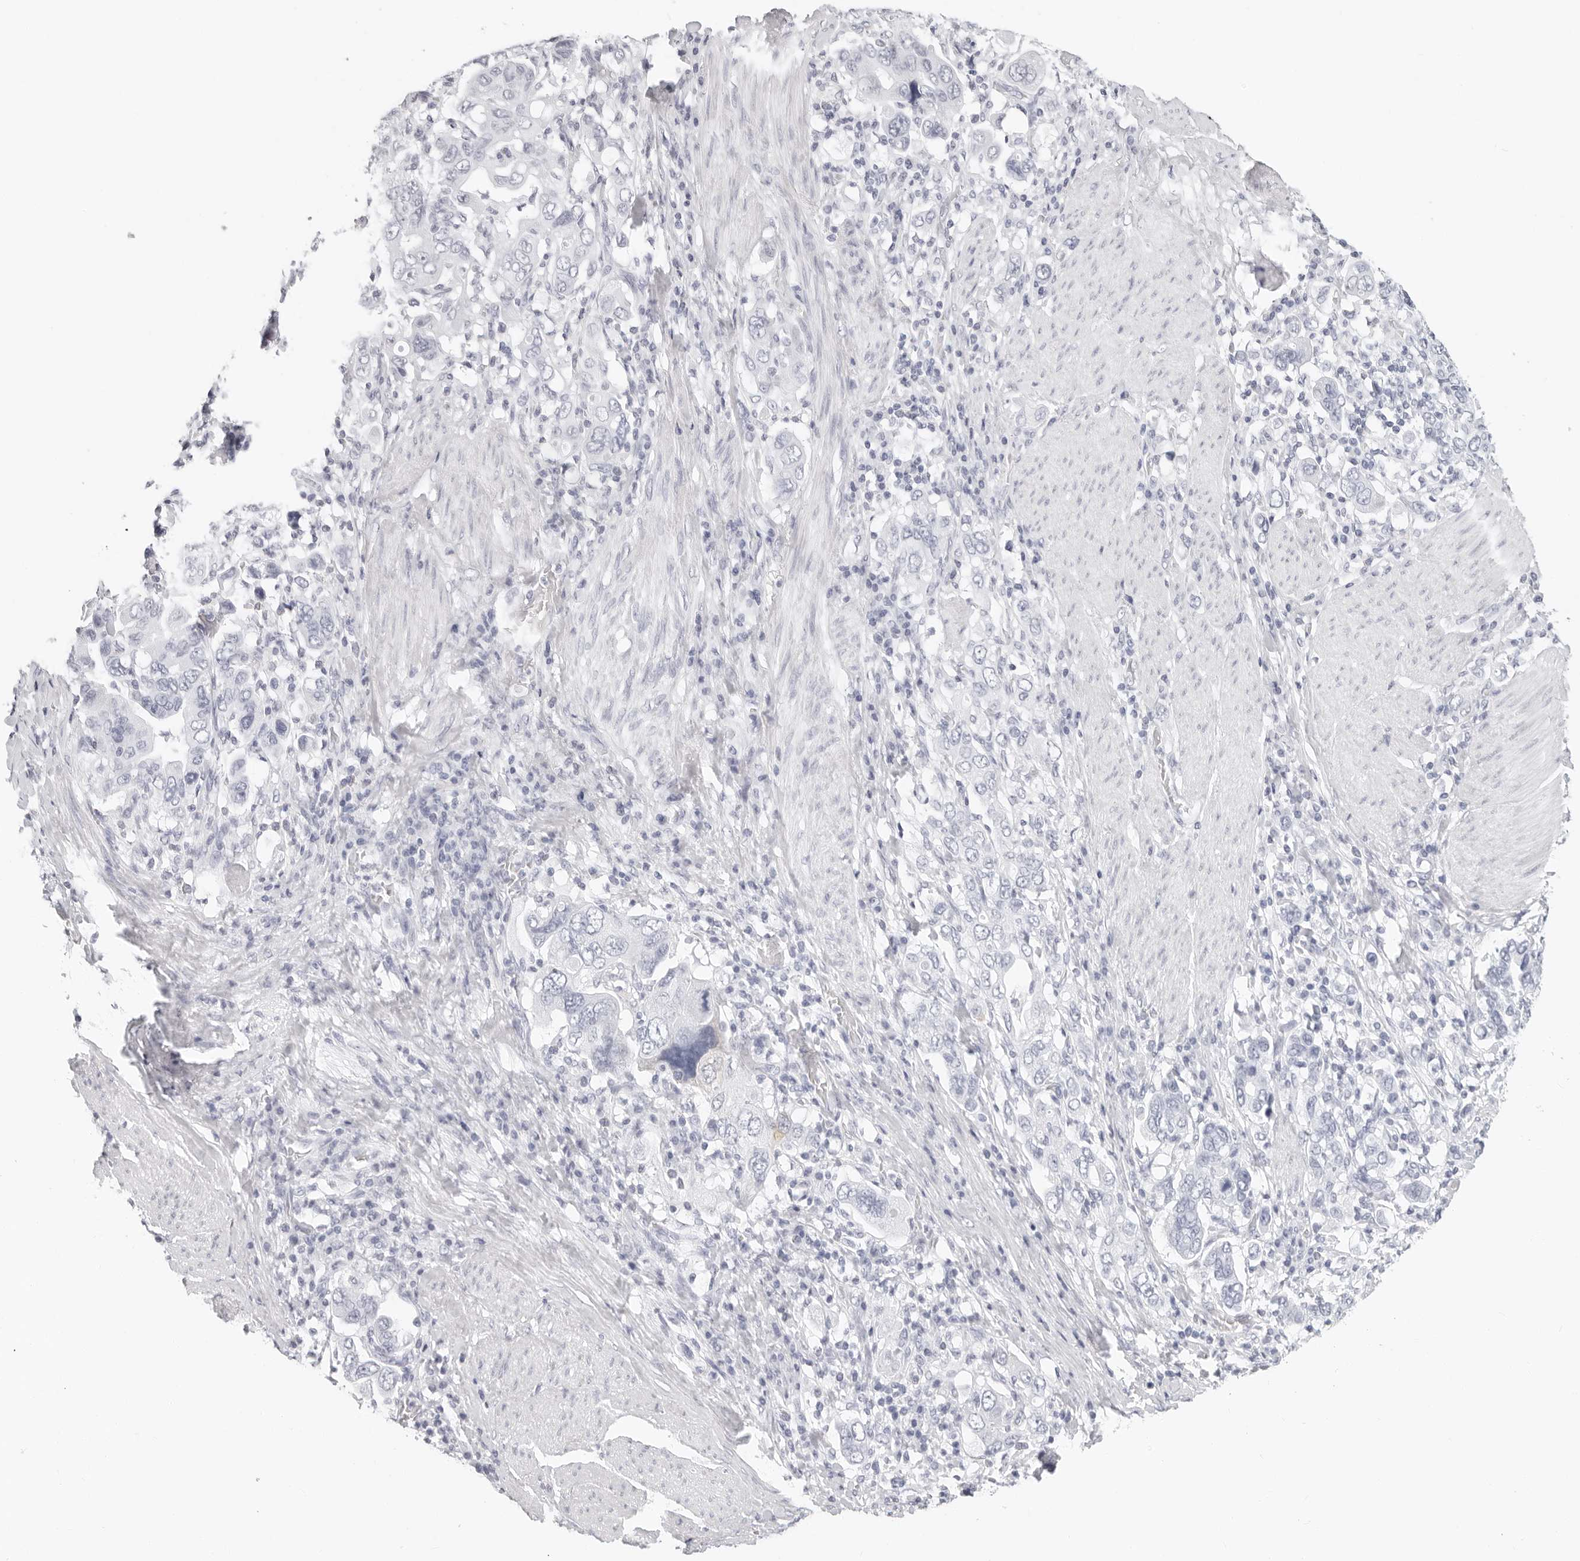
{"staining": {"intensity": "negative", "quantity": "none", "location": "none"}, "tissue": "stomach cancer", "cell_type": "Tumor cells", "image_type": "cancer", "snomed": [{"axis": "morphology", "description": "Adenocarcinoma, NOS"}, {"axis": "topography", "description": "Stomach, upper"}], "caption": "Human adenocarcinoma (stomach) stained for a protein using immunohistochemistry reveals no positivity in tumor cells.", "gene": "AGMAT", "patient": {"sex": "male", "age": 62}}